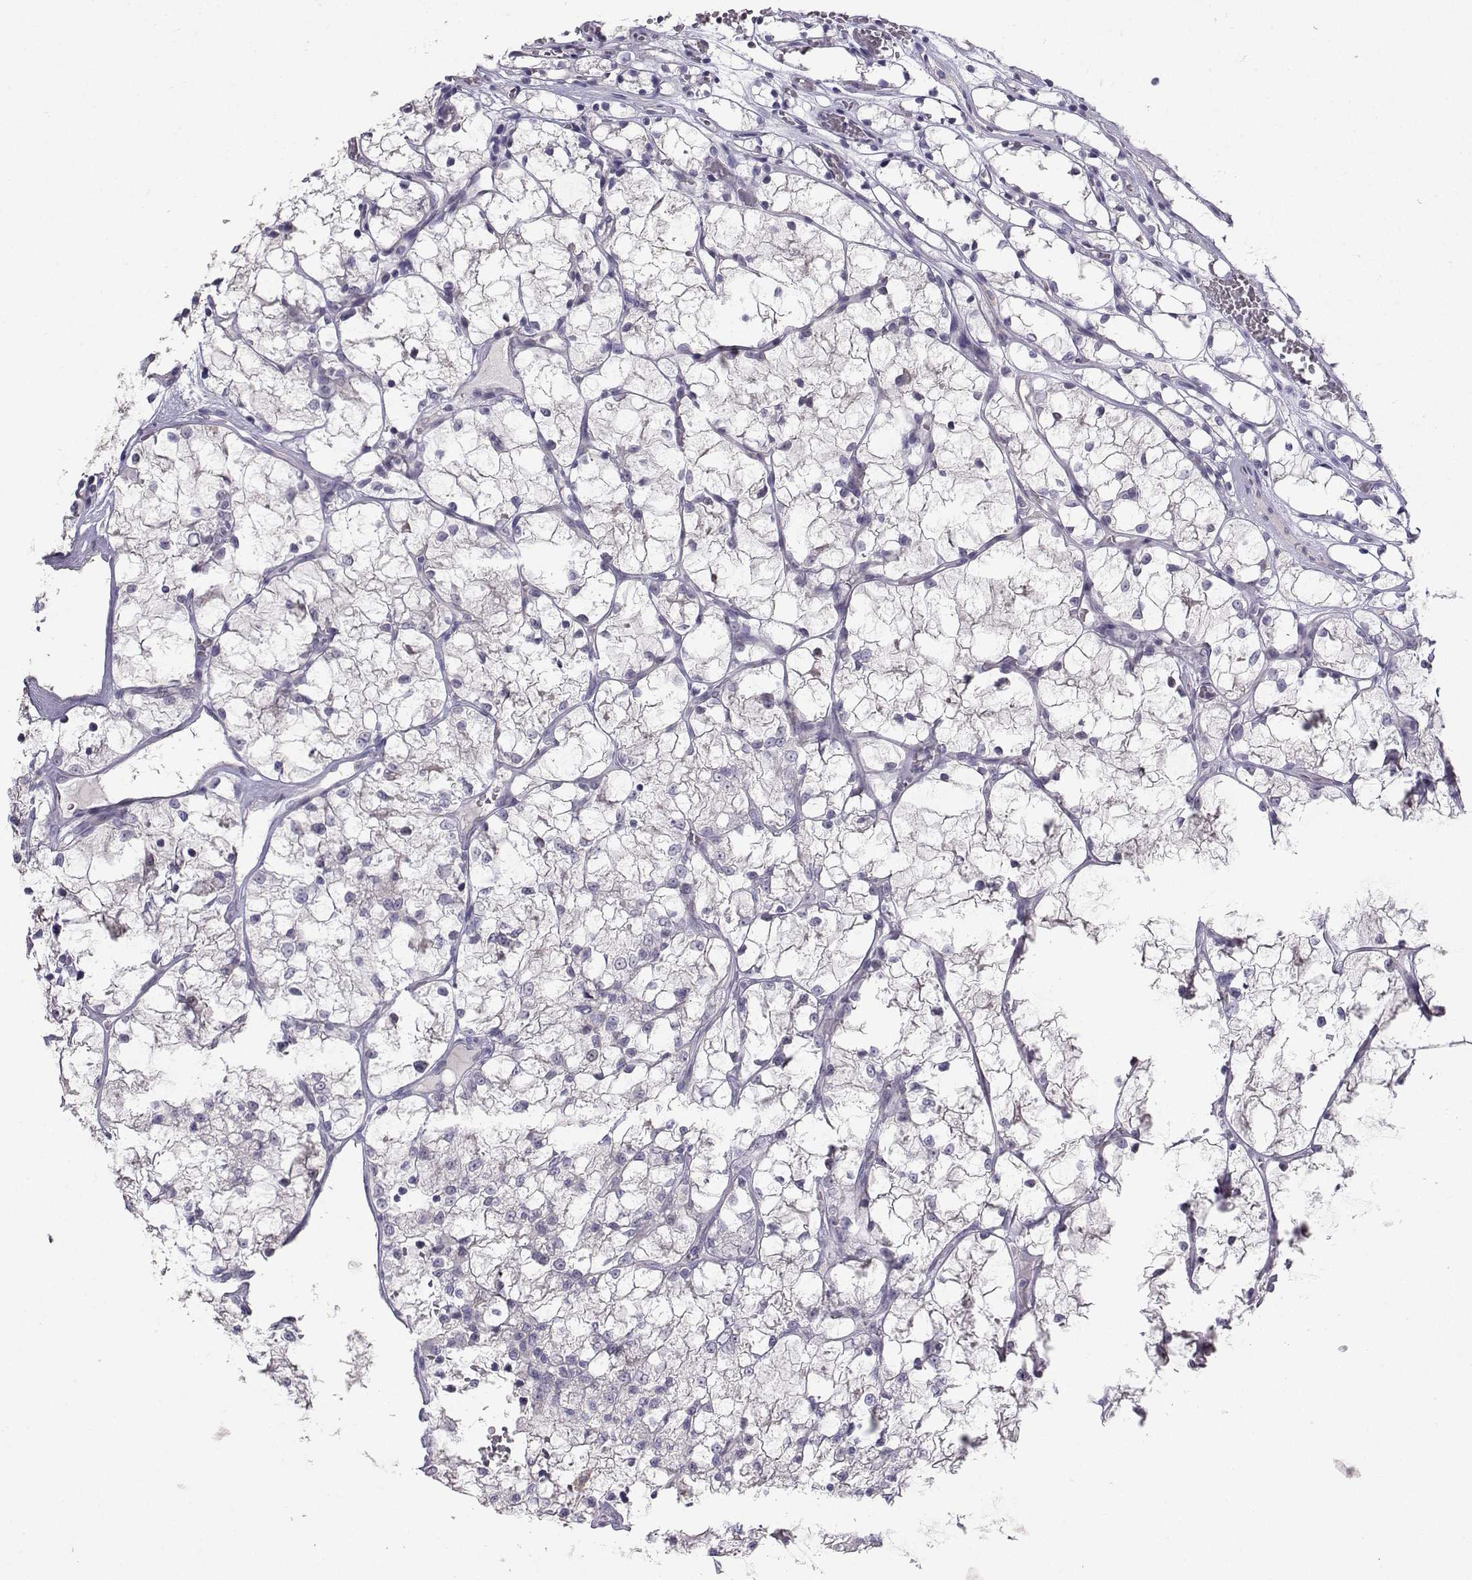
{"staining": {"intensity": "negative", "quantity": "none", "location": "none"}, "tissue": "renal cancer", "cell_type": "Tumor cells", "image_type": "cancer", "snomed": [{"axis": "morphology", "description": "Adenocarcinoma, NOS"}, {"axis": "topography", "description": "Kidney"}], "caption": "Tumor cells show no significant expression in renal adenocarcinoma. Nuclei are stained in blue.", "gene": "CARTPT", "patient": {"sex": "female", "age": 69}}